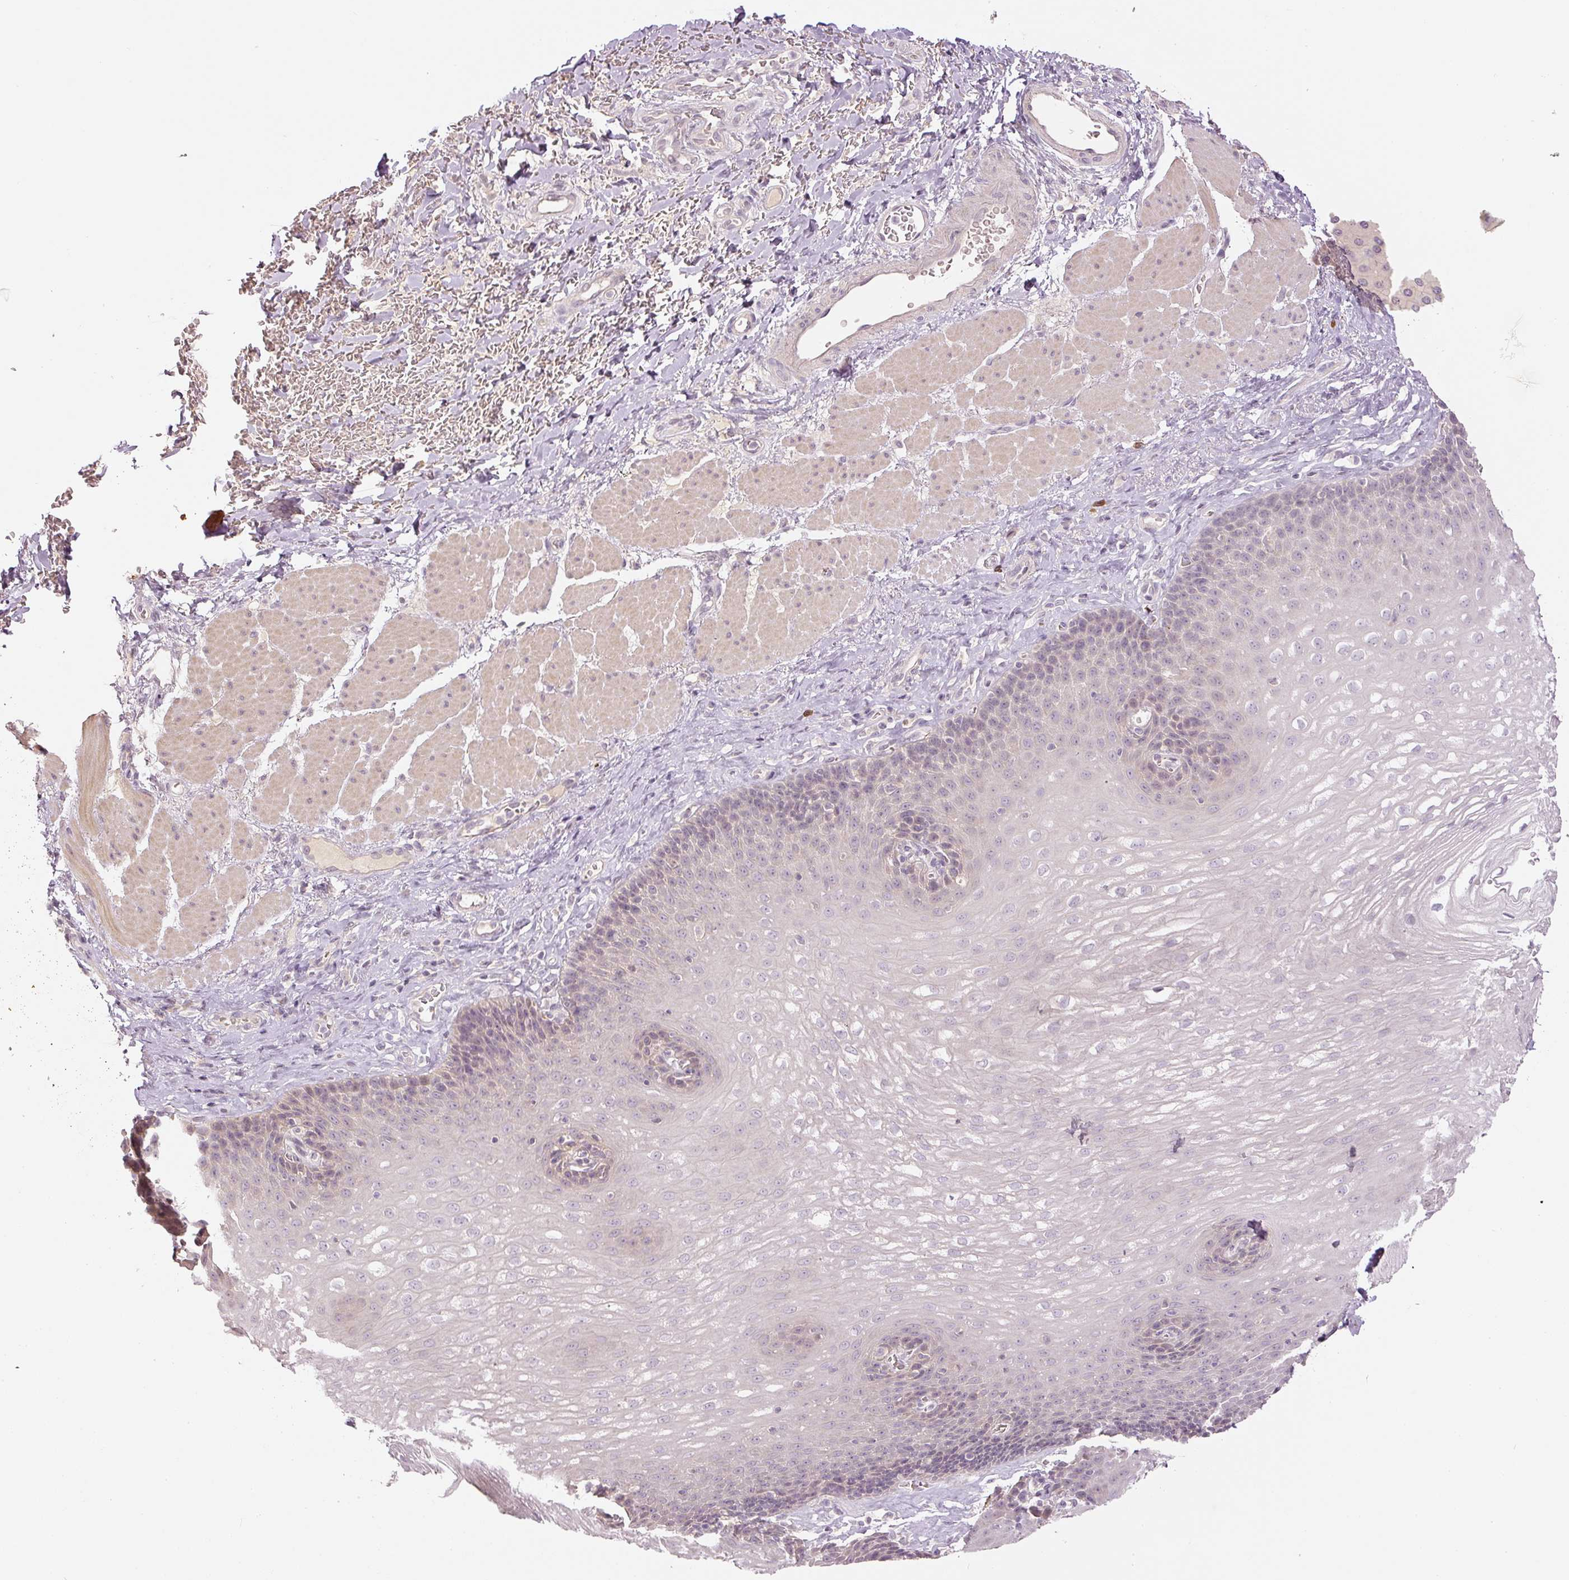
{"staining": {"intensity": "weak", "quantity": "<25%", "location": "nuclear"}, "tissue": "esophagus", "cell_type": "Squamous epithelial cells", "image_type": "normal", "snomed": [{"axis": "morphology", "description": "Normal tissue, NOS"}, {"axis": "topography", "description": "Esophagus"}], "caption": "The image shows no staining of squamous epithelial cells in unremarkable esophagus.", "gene": "GZMA", "patient": {"sex": "female", "age": 66}}